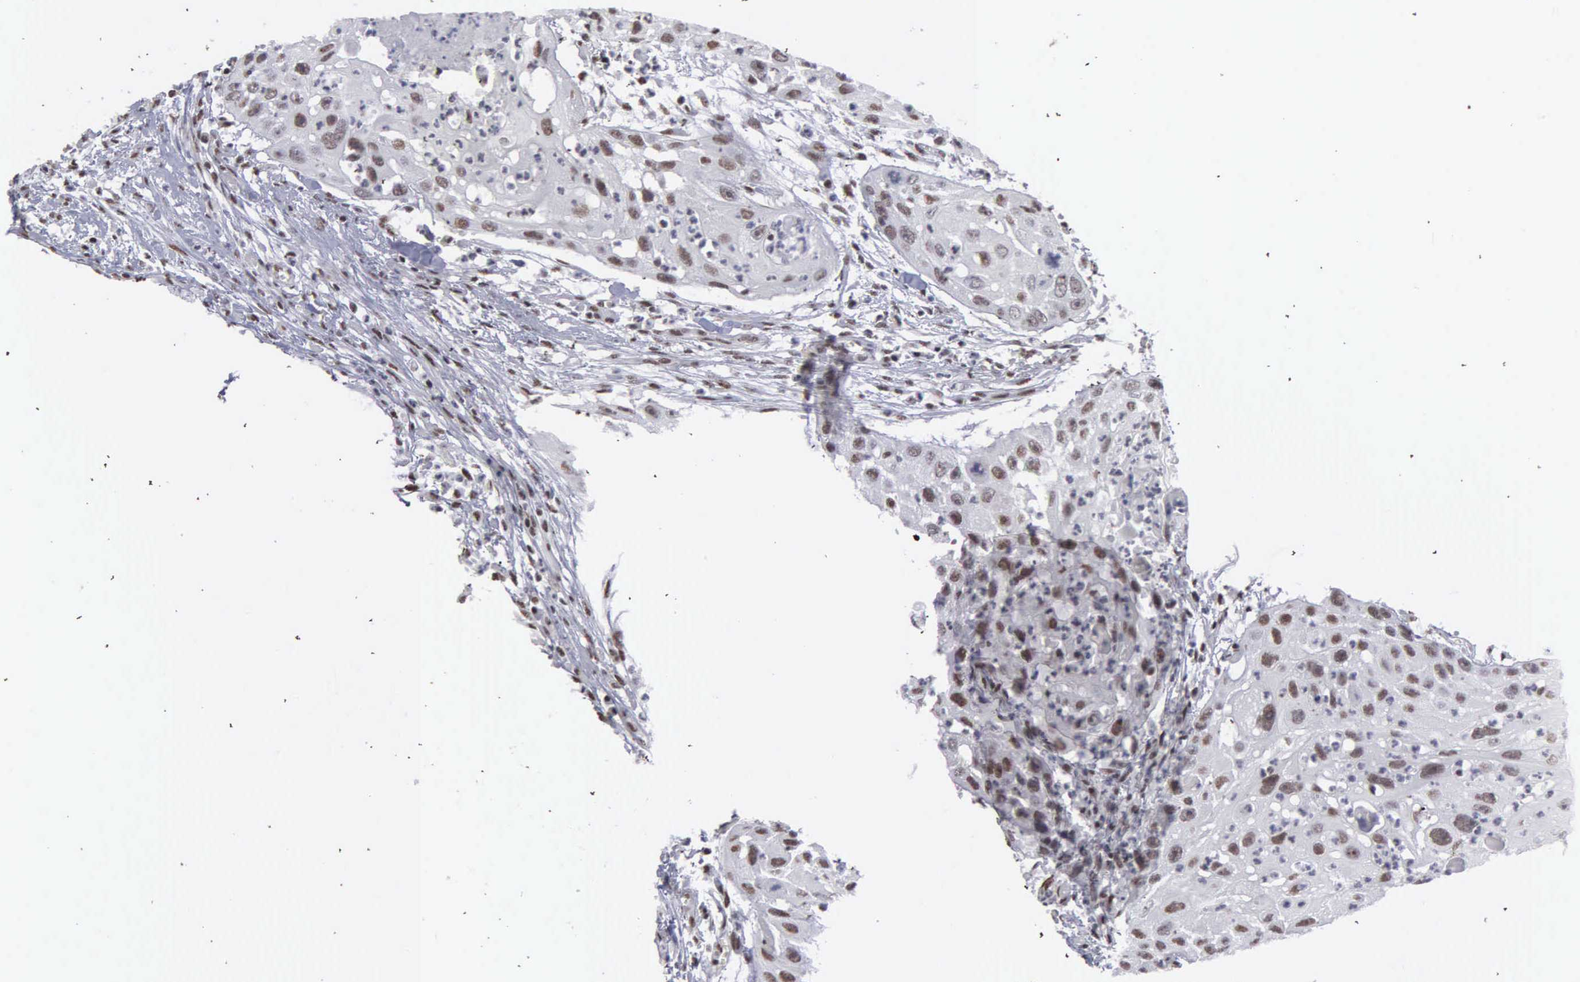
{"staining": {"intensity": "strong", "quantity": ">75%", "location": "nuclear"}, "tissue": "head and neck cancer", "cell_type": "Tumor cells", "image_type": "cancer", "snomed": [{"axis": "morphology", "description": "Squamous cell carcinoma, NOS"}, {"axis": "topography", "description": "Head-Neck"}], "caption": "This micrograph displays IHC staining of head and neck cancer (squamous cell carcinoma), with high strong nuclear expression in about >75% of tumor cells.", "gene": "KIAA0586", "patient": {"sex": "male", "age": 64}}